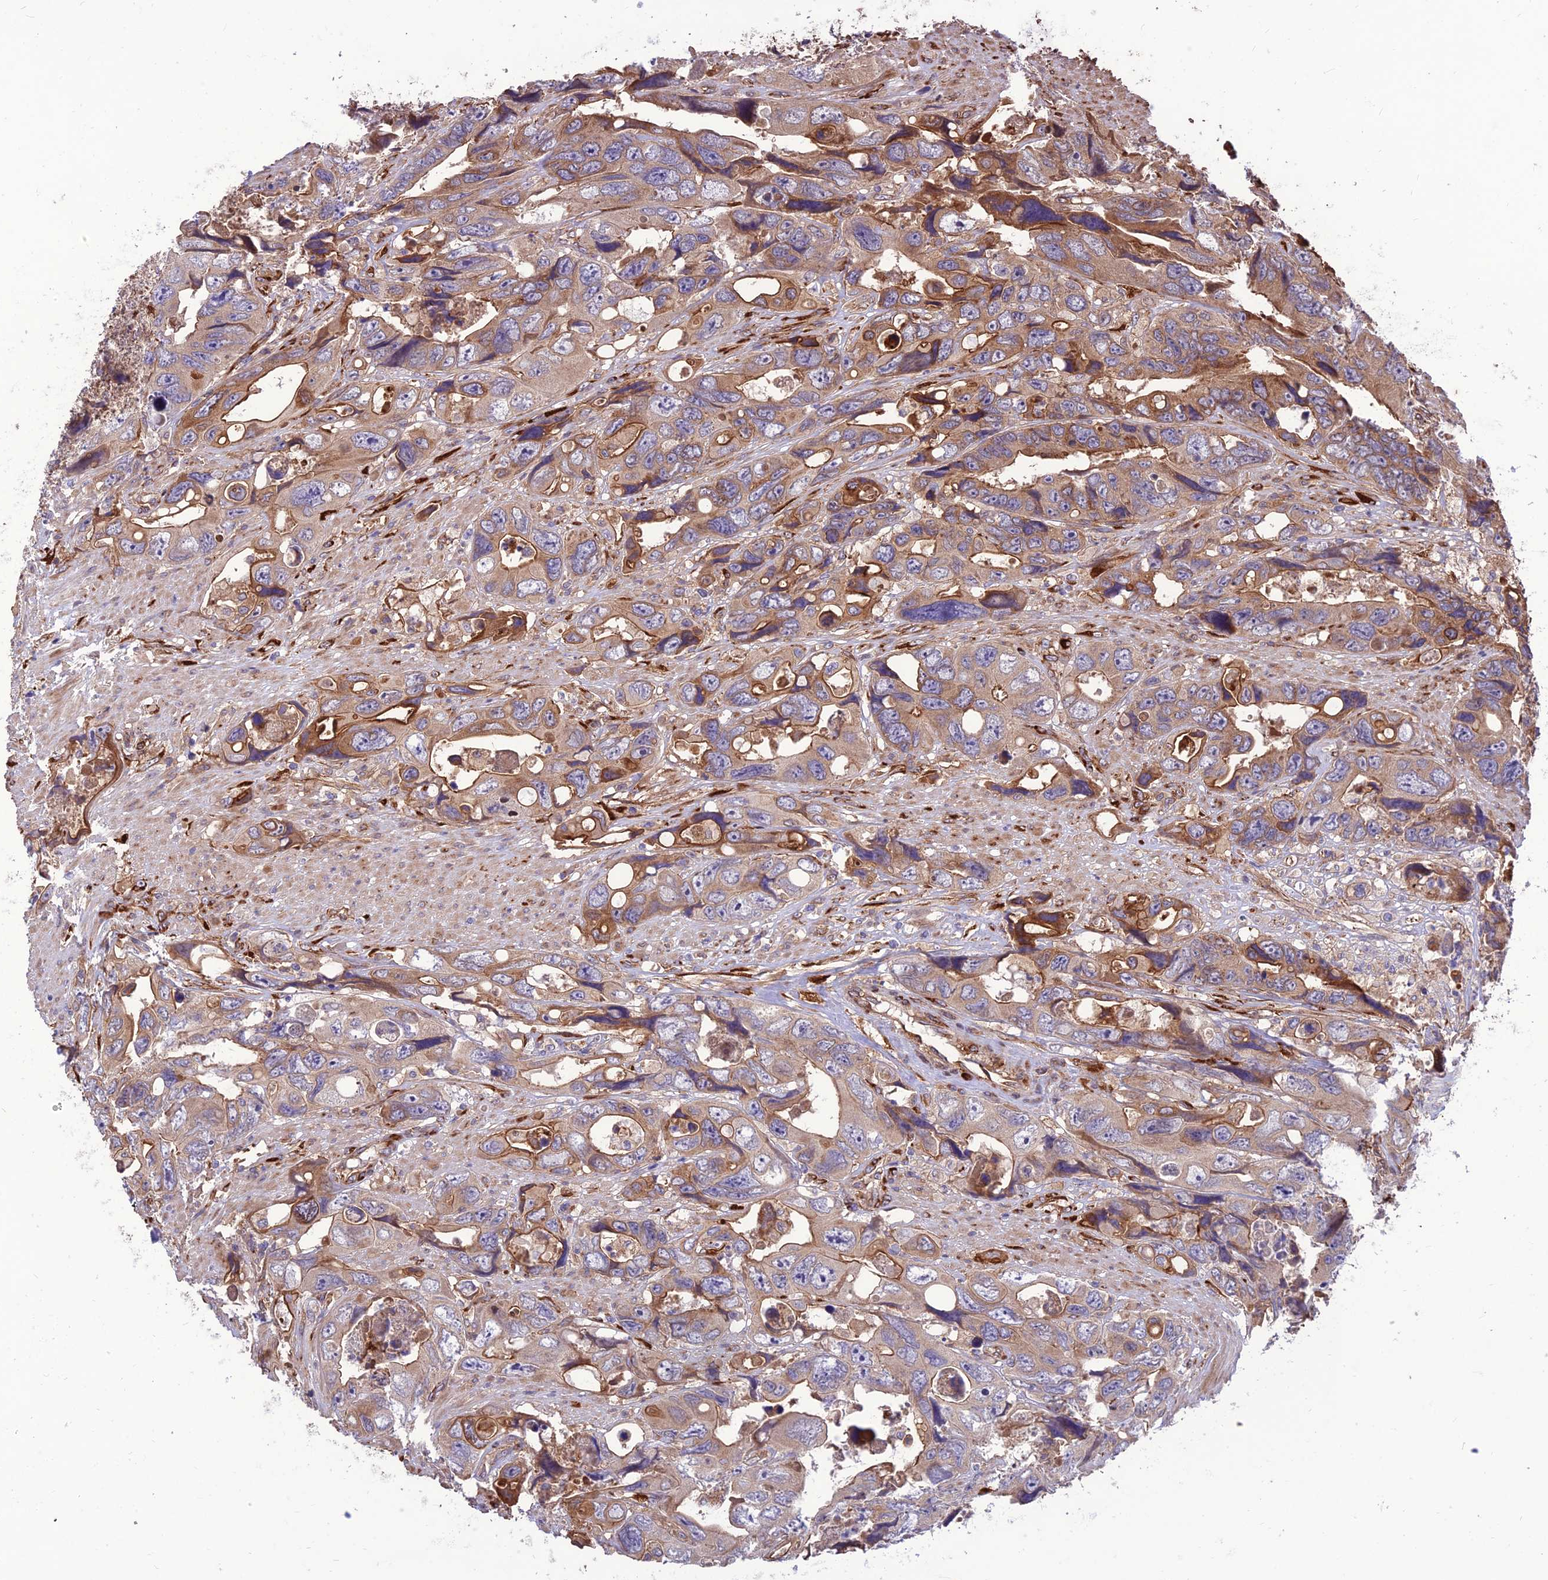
{"staining": {"intensity": "moderate", "quantity": ">75%", "location": "cytoplasmic/membranous"}, "tissue": "colorectal cancer", "cell_type": "Tumor cells", "image_type": "cancer", "snomed": [{"axis": "morphology", "description": "Adenocarcinoma, NOS"}, {"axis": "topography", "description": "Rectum"}], "caption": "DAB (3,3'-diaminobenzidine) immunohistochemical staining of human colorectal adenocarcinoma shows moderate cytoplasmic/membranous protein staining in about >75% of tumor cells. (DAB (3,3'-diaminobenzidine) IHC with brightfield microscopy, high magnification).", "gene": "CRTAP", "patient": {"sex": "male", "age": 57}}